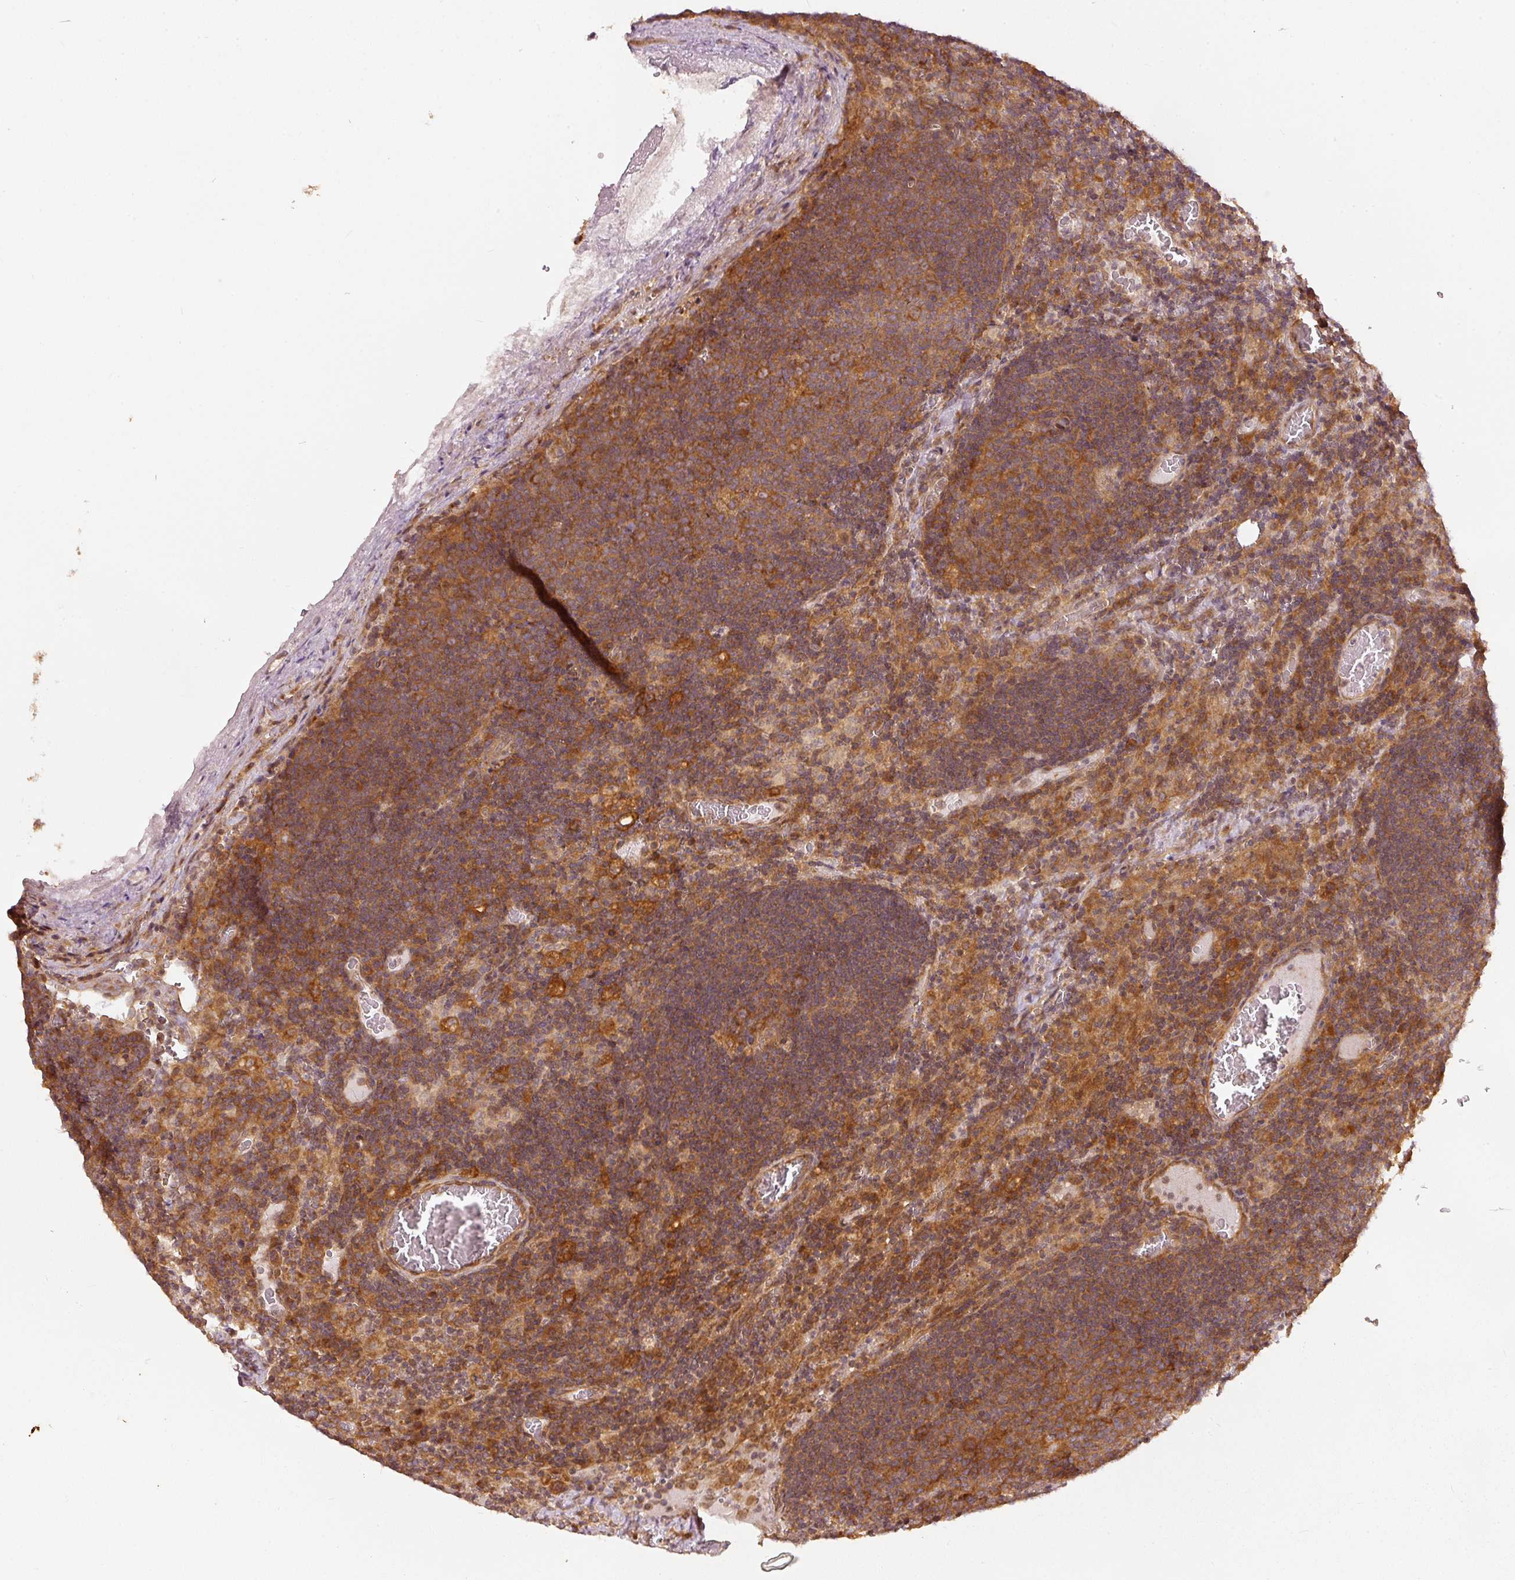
{"staining": {"intensity": "moderate", "quantity": ">75%", "location": "cytoplasmic/membranous"}, "tissue": "lymph node", "cell_type": "Germinal center cells", "image_type": "normal", "snomed": [{"axis": "morphology", "description": "Normal tissue, NOS"}, {"axis": "topography", "description": "Lymph node"}], "caption": "A high-resolution image shows immunohistochemistry (IHC) staining of normal lymph node, which shows moderate cytoplasmic/membranous expression in about >75% of germinal center cells. Nuclei are stained in blue.", "gene": "EIF3B", "patient": {"sex": "male", "age": 50}}